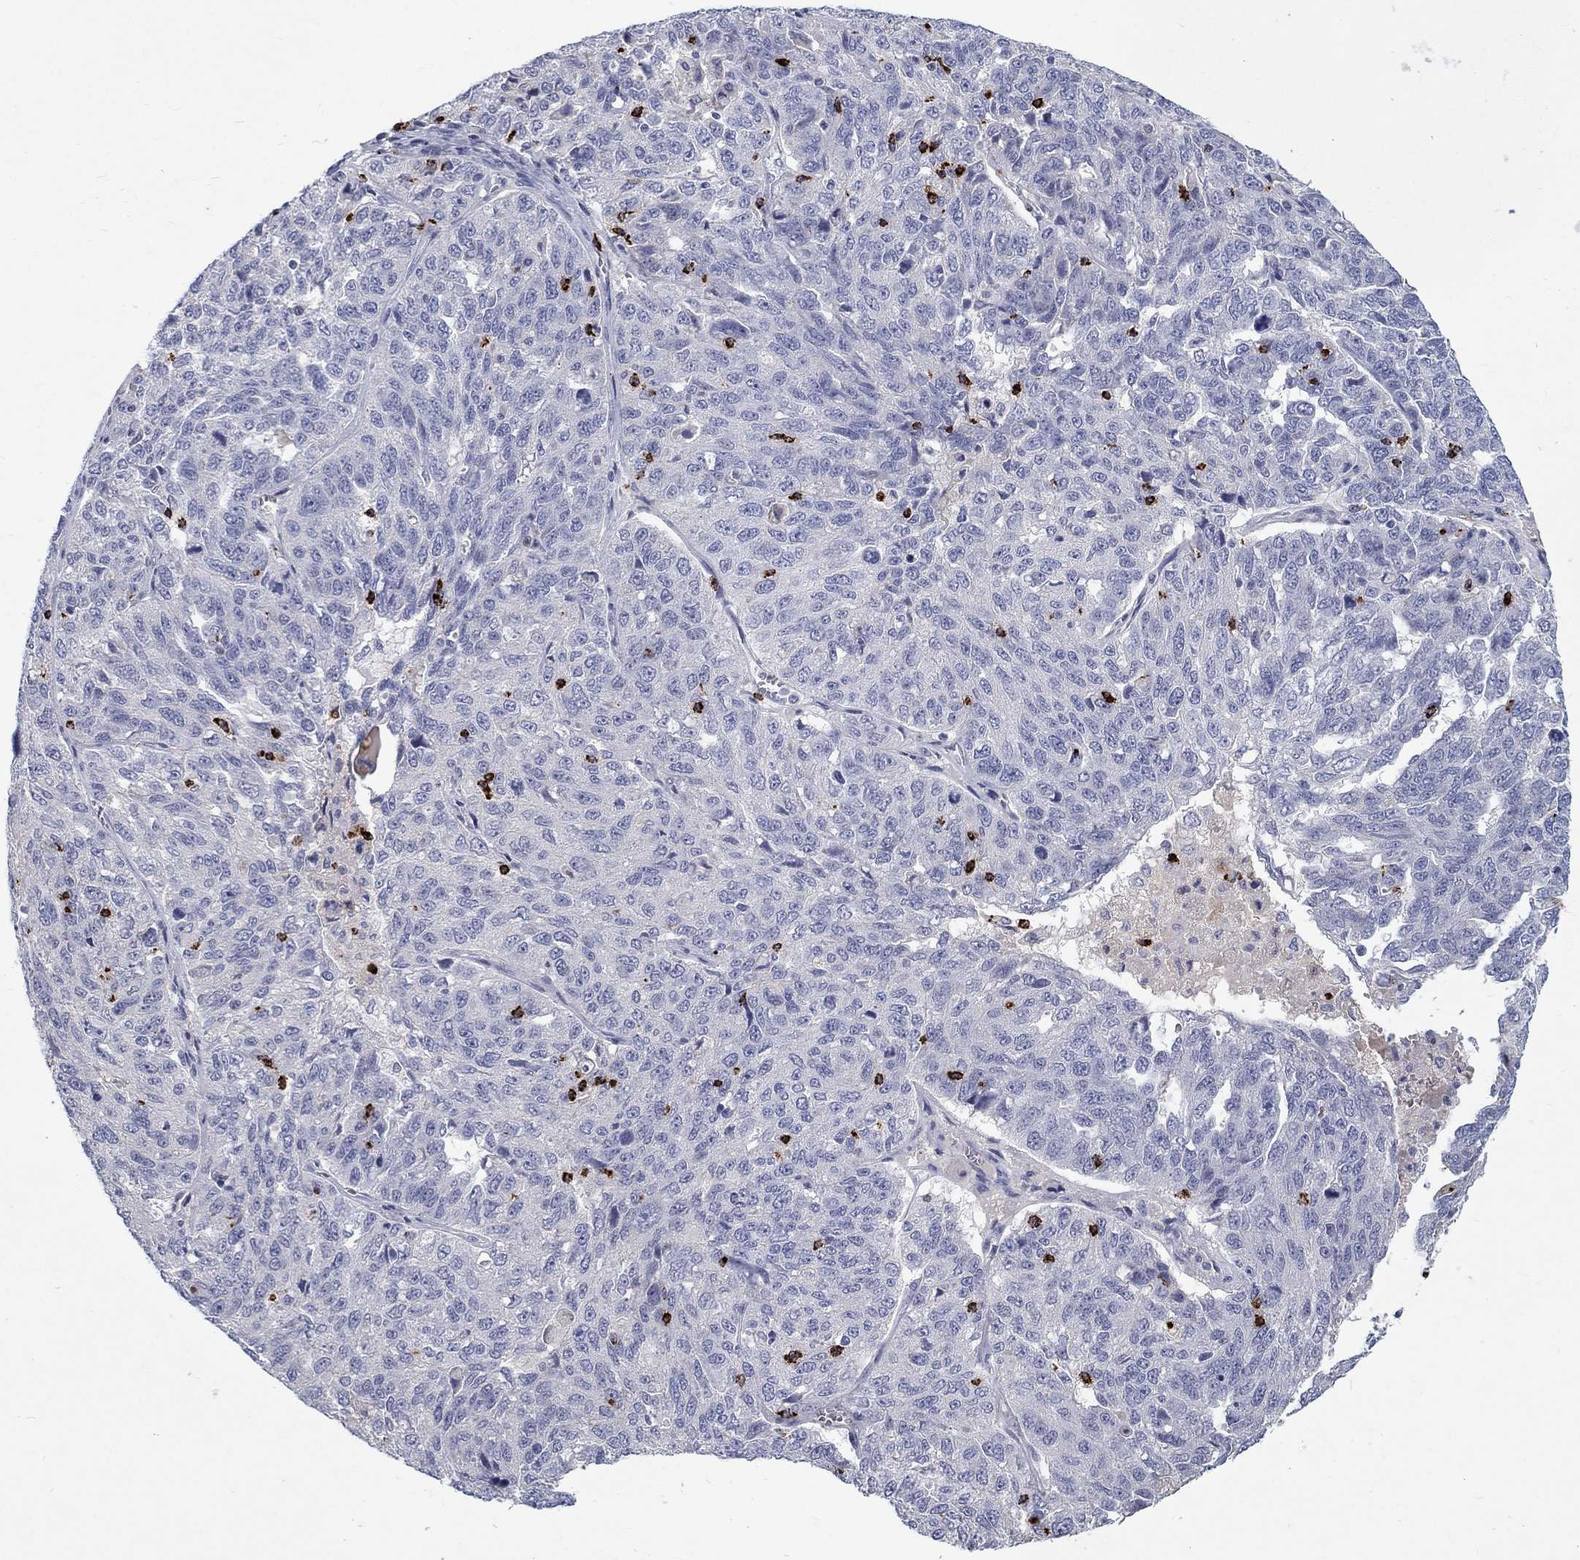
{"staining": {"intensity": "negative", "quantity": "none", "location": "none"}, "tissue": "ovarian cancer", "cell_type": "Tumor cells", "image_type": "cancer", "snomed": [{"axis": "morphology", "description": "Cystadenocarcinoma, serous, NOS"}, {"axis": "topography", "description": "Ovary"}], "caption": "Immunohistochemistry image of neoplastic tissue: human ovarian serous cystadenocarcinoma stained with DAB (3,3'-diaminobenzidine) demonstrates no significant protein positivity in tumor cells.", "gene": "GZMA", "patient": {"sex": "female", "age": 71}}